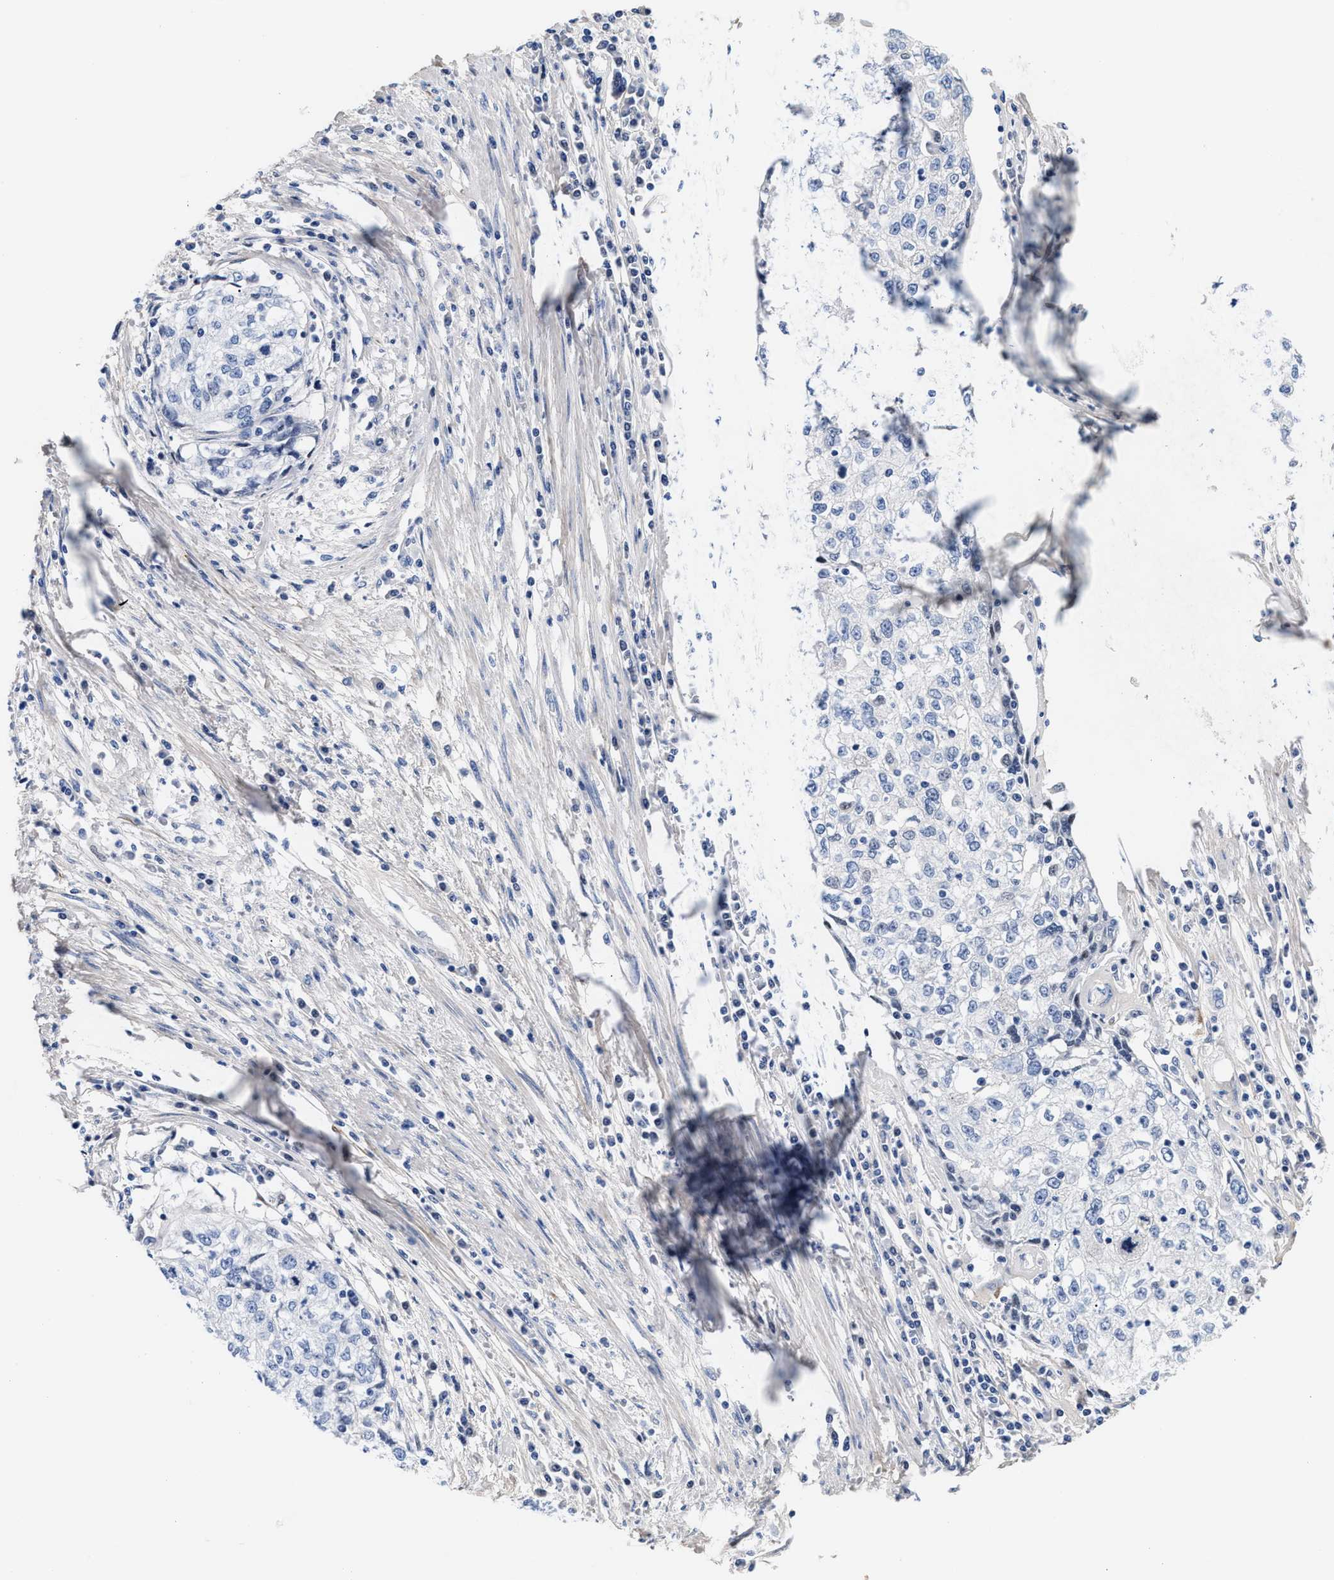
{"staining": {"intensity": "negative", "quantity": "none", "location": "none"}, "tissue": "cervical cancer", "cell_type": "Tumor cells", "image_type": "cancer", "snomed": [{"axis": "morphology", "description": "Squamous cell carcinoma, NOS"}, {"axis": "topography", "description": "Cervix"}], "caption": "Squamous cell carcinoma (cervical) stained for a protein using immunohistochemistry (IHC) reveals no staining tumor cells.", "gene": "ACTL7B", "patient": {"sex": "female", "age": 57}}